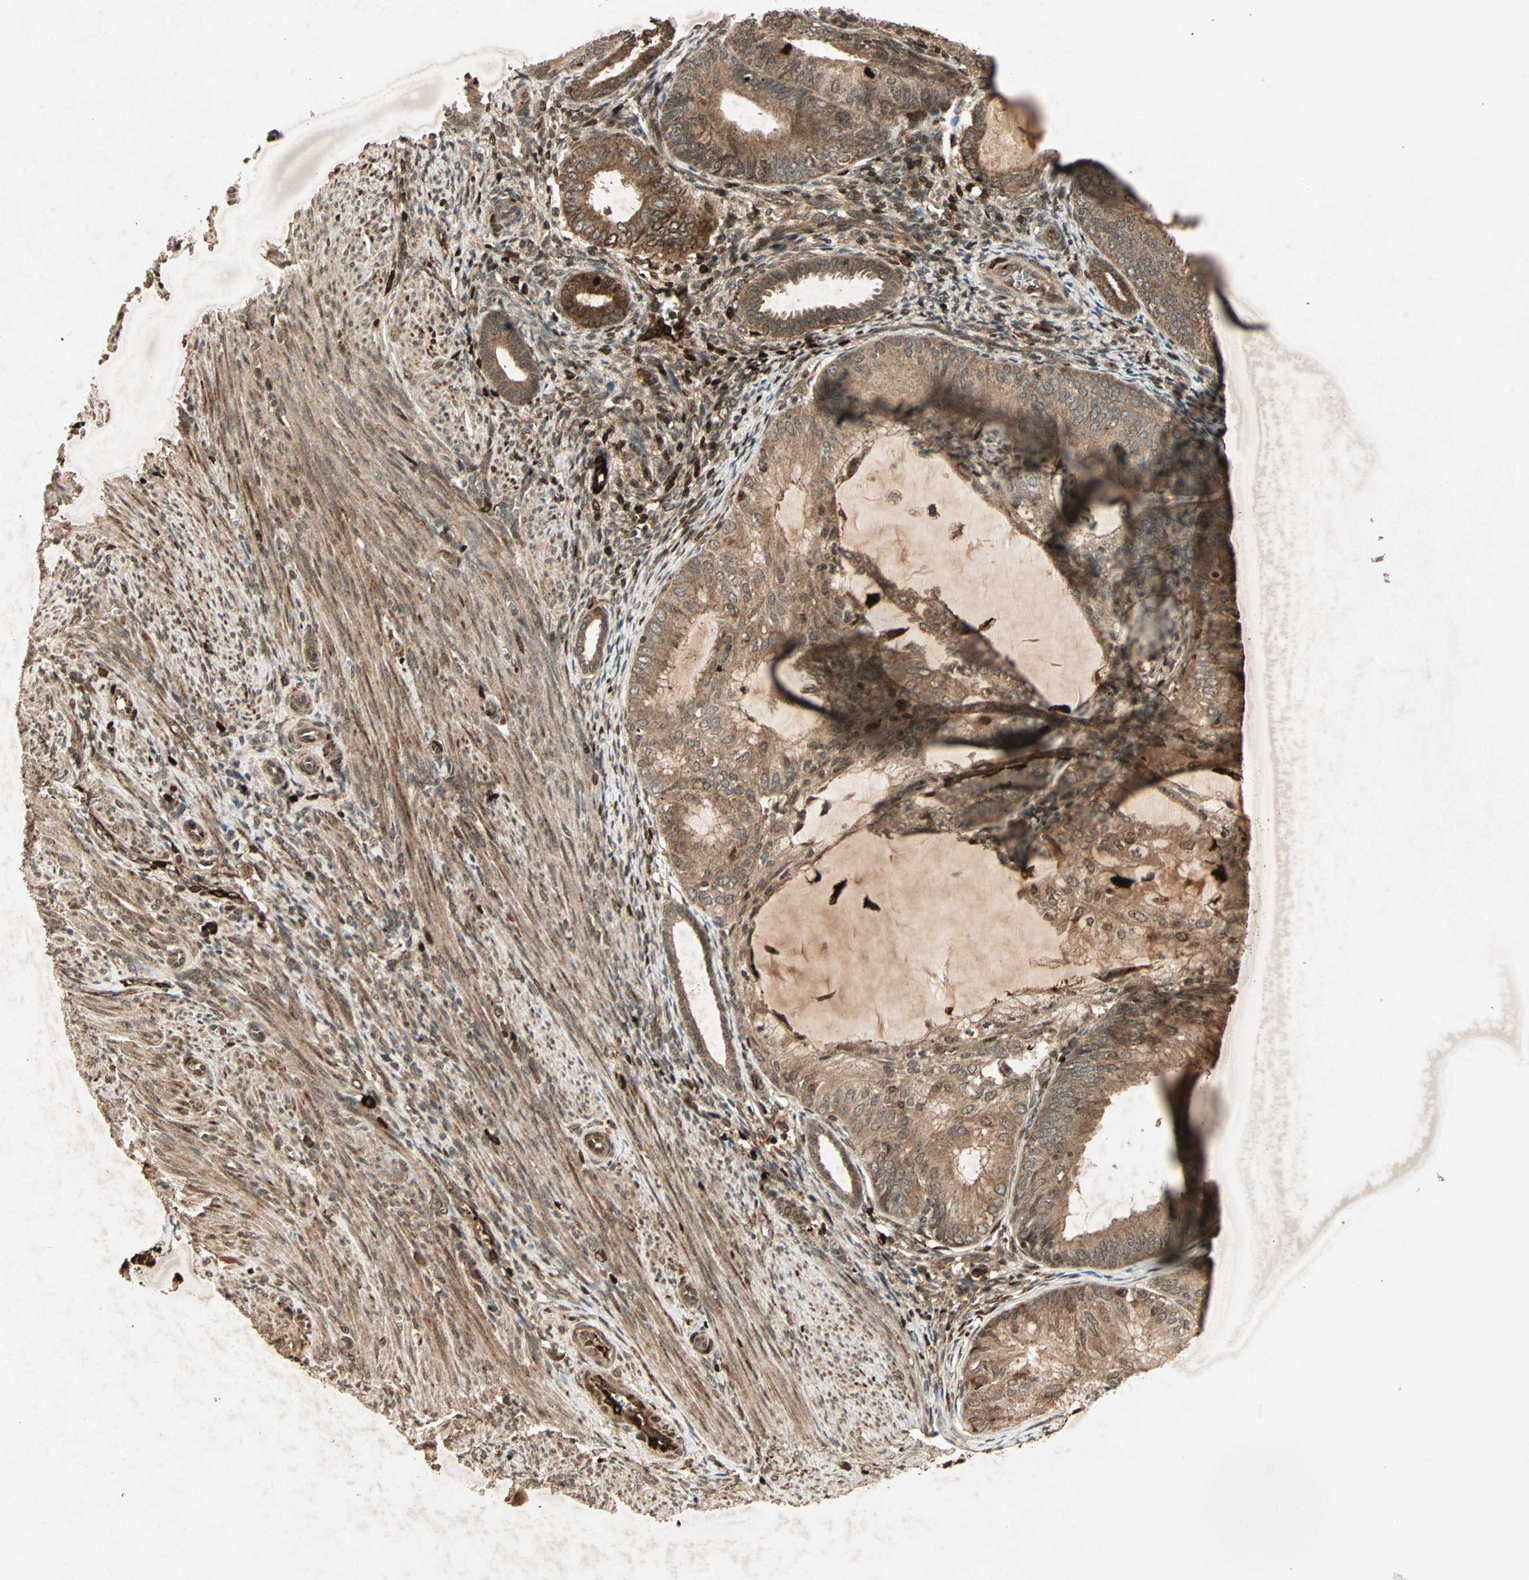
{"staining": {"intensity": "moderate", "quantity": ">75%", "location": "cytoplasmic/membranous"}, "tissue": "endometrial cancer", "cell_type": "Tumor cells", "image_type": "cancer", "snomed": [{"axis": "morphology", "description": "Adenocarcinoma, NOS"}, {"axis": "topography", "description": "Endometrium"}], "caption": "Protein expression analysis of human endometrial adenocarcinoma reveals moderate cytoplasmic/membranous positivity in approximately >75% of tumor cells.", "gene": "RFFL", "patient": {"sex": "female", "age": 81}}